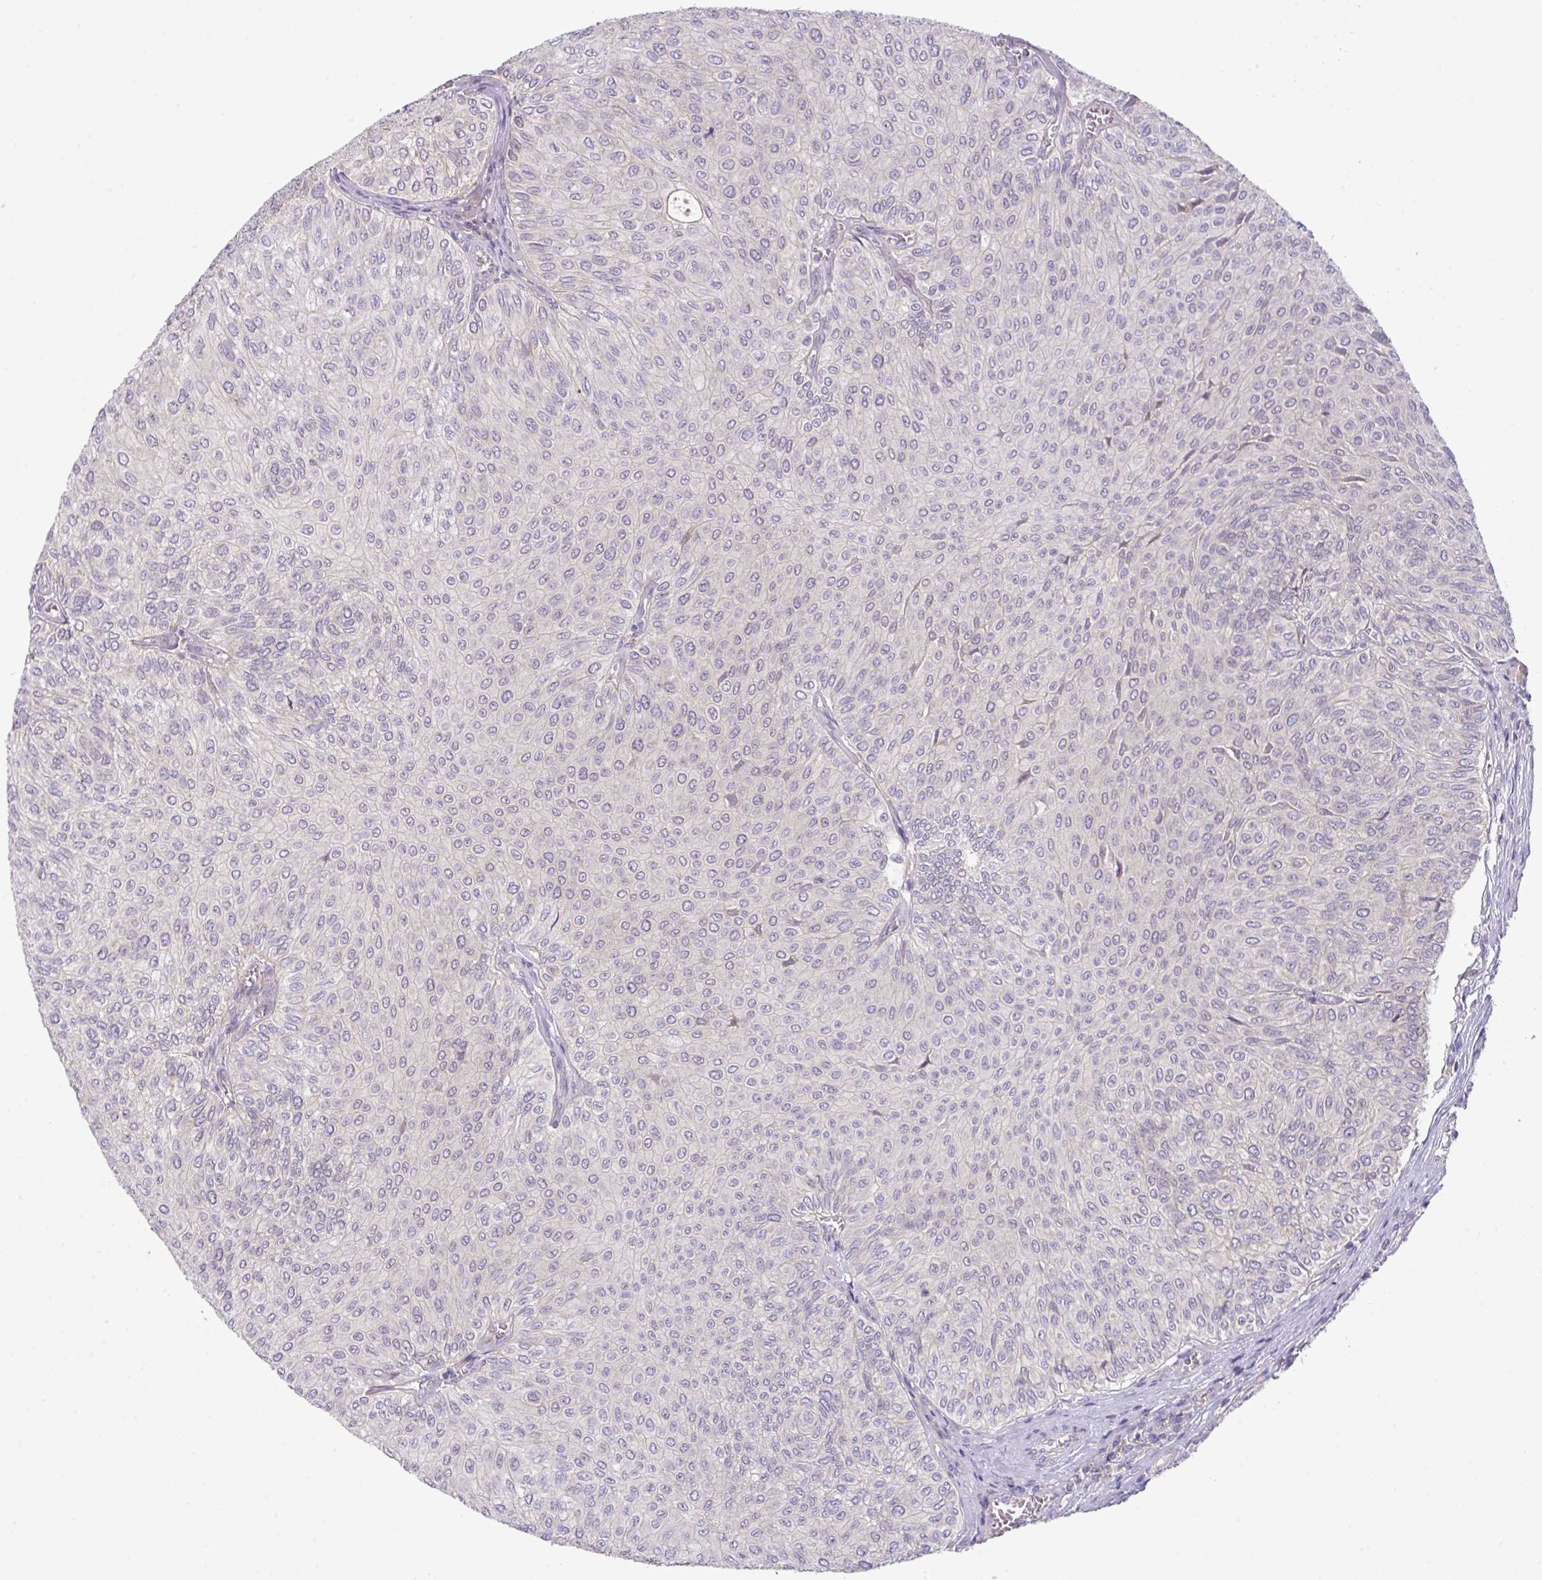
{"staining": {"intensity": "negative", "quantity": "none", "location": "none"}, "tissue": "urothelial cancer", "cell_type": "Tumor cells", "image_type": "cancer", "snomed": [{"axis": "morphology", "description": "Urothelial carcinoma, NOS"}, {"axis": "topography", "description": "Urinary bladder"}], "caption": "Tumor cells are negative for brown protein staining in transitional cell carcinoma.", "gene": "ZNF394", "patient": {"sex": "male", "age": 59}}